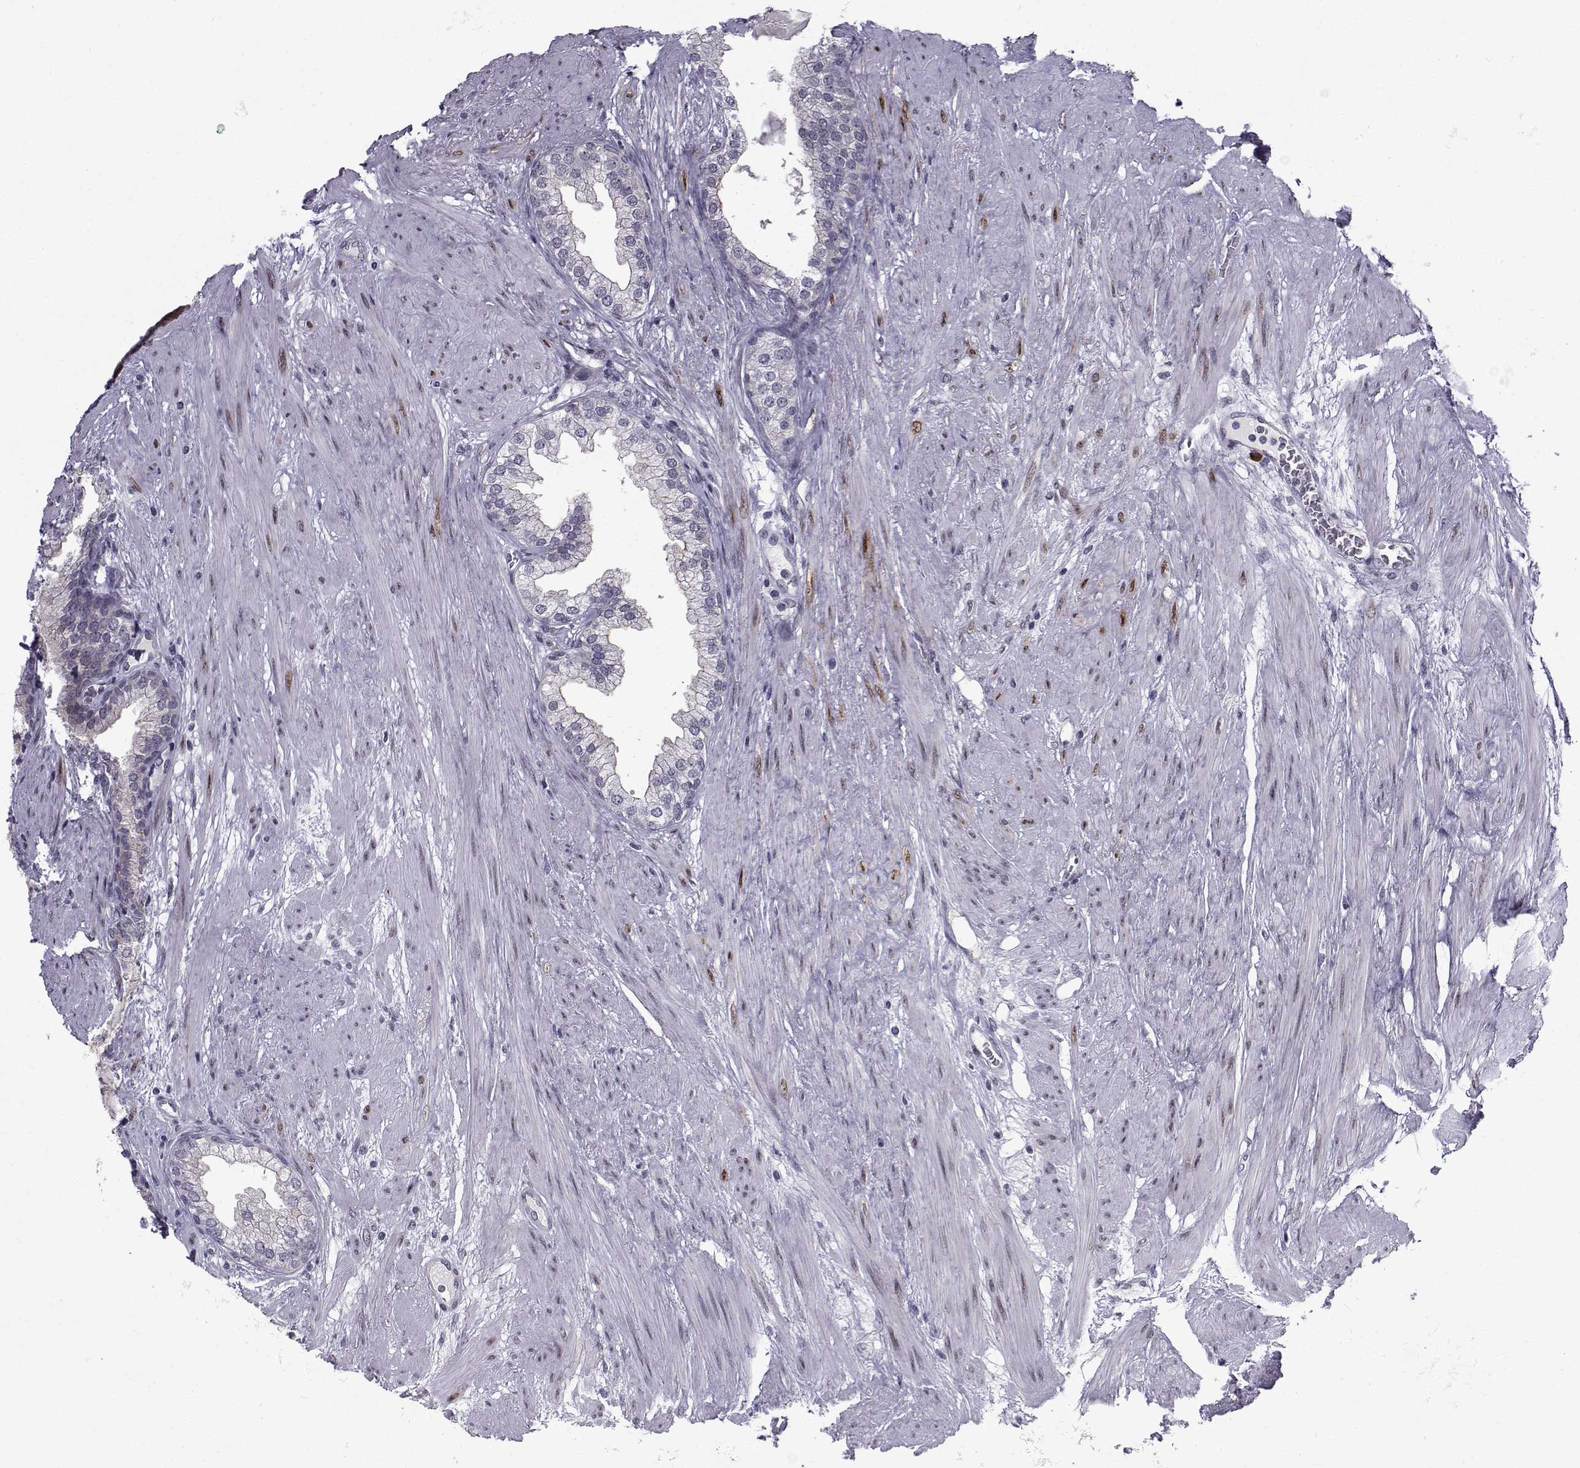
{"staining": {"intensity": "negative", "quantity": "none", "location": "none"}, "tissue": "prostate cancer", "cell_type": "Tumor cells", "image_type": "cancer", "snomed": [{"axis": "morphology", "description": "Adenocarcinoma, NOS"}, {"axis": "topography", "description": "Prostate"}], "caption": "There is no significant expression in tumor cells of adenocarcinoma (prostate).", "gene": "RBM24", "patient": {"sex": "male", "age": 69}}